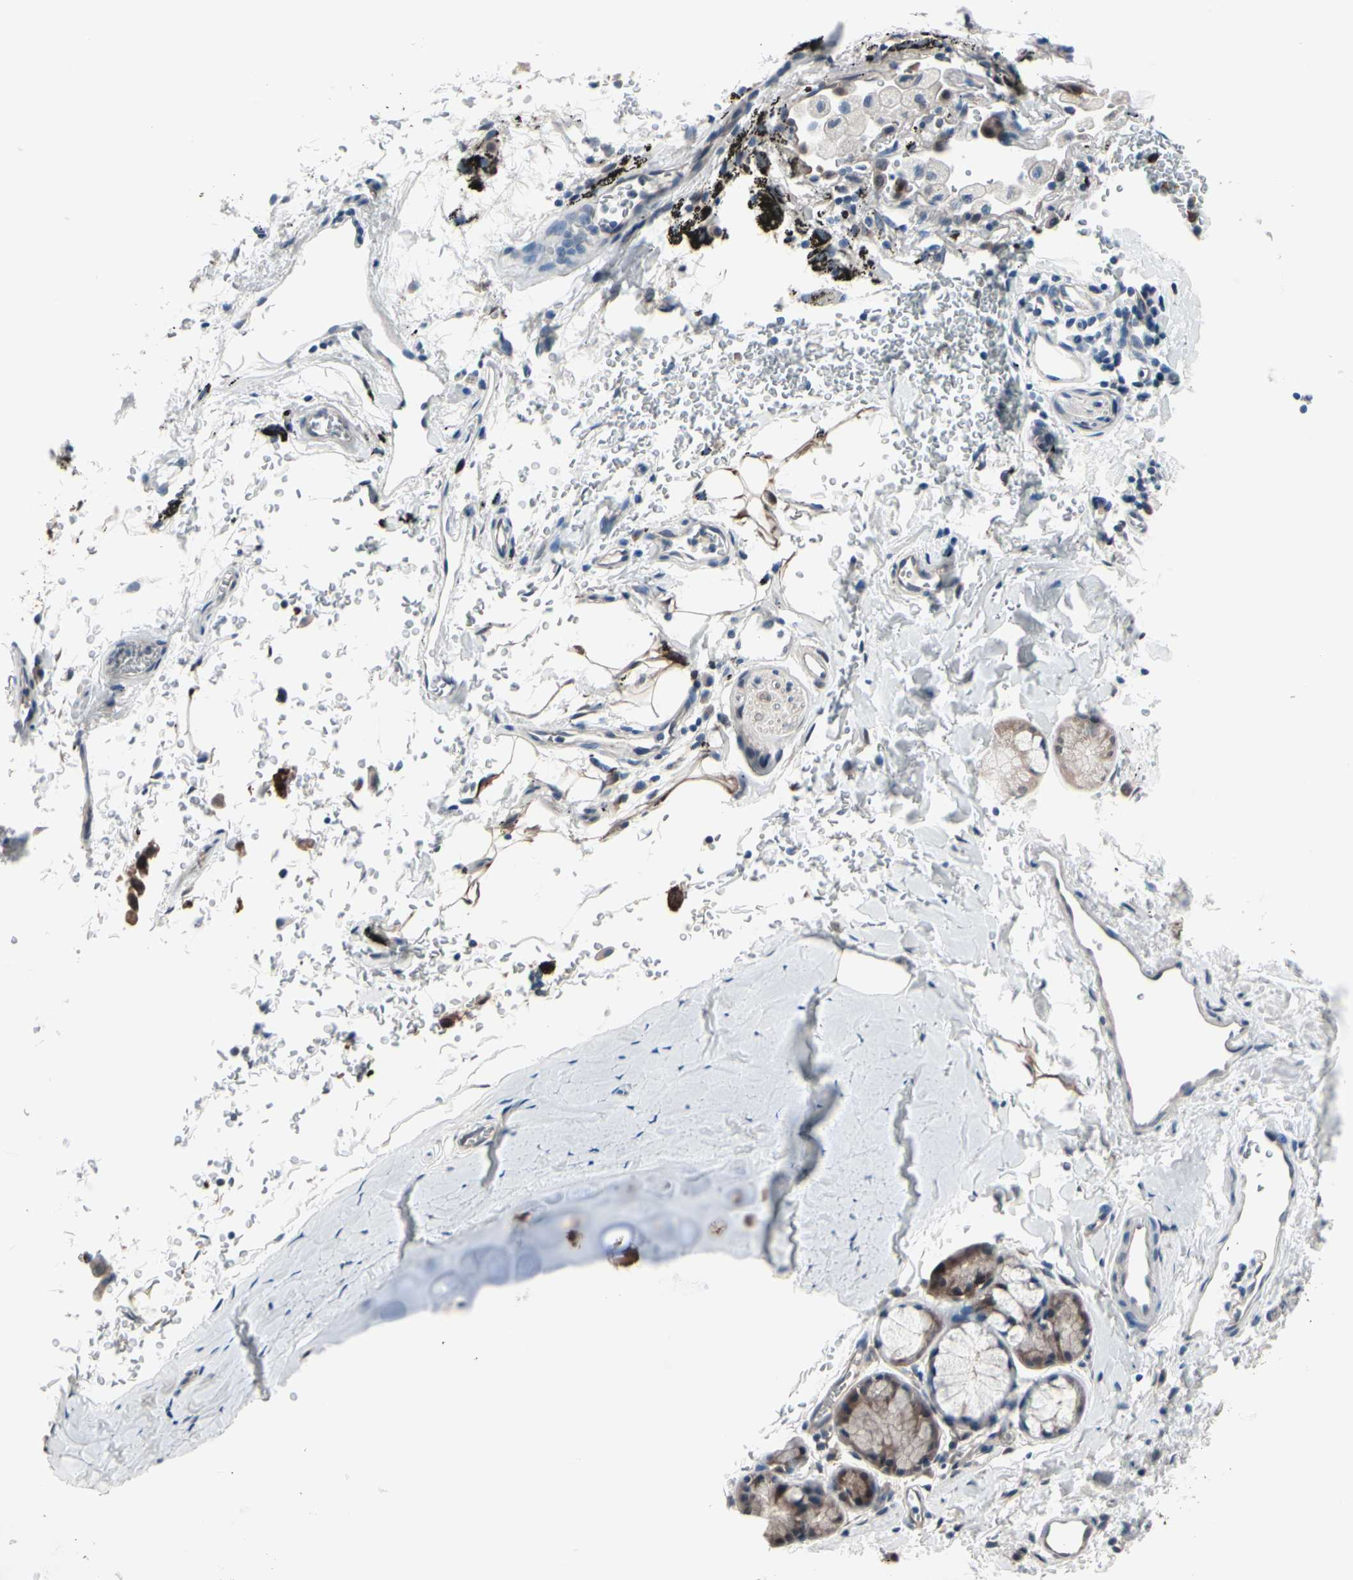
{"staining": {"intensity": "moderate", "quantity": ">75%", "location": "cytoplasmic/membranous"}, "tissue": "bronchus", "cell_type": "Respiratory epithelial cells", "image_type": "normal", "snomed": [{"axis": "morphology", "description": "Normal tissue, NOS"}, {"axis": "morphology", "description": "Malignant melanoma, Metastatic site"}, {"axis": "topography", "description": "Bronchus"}, {"axis": "topography", "description": "Lung"}], "caption": "This photomicrograph shows immunohistochemistry staining of benign human bronchus, with medium moderate cytoplasmic/membranous staining in about >75% of respiratory epithelial cells.", "gene": "PRDX6", "patient": {"sex": "male", "age": 64}}